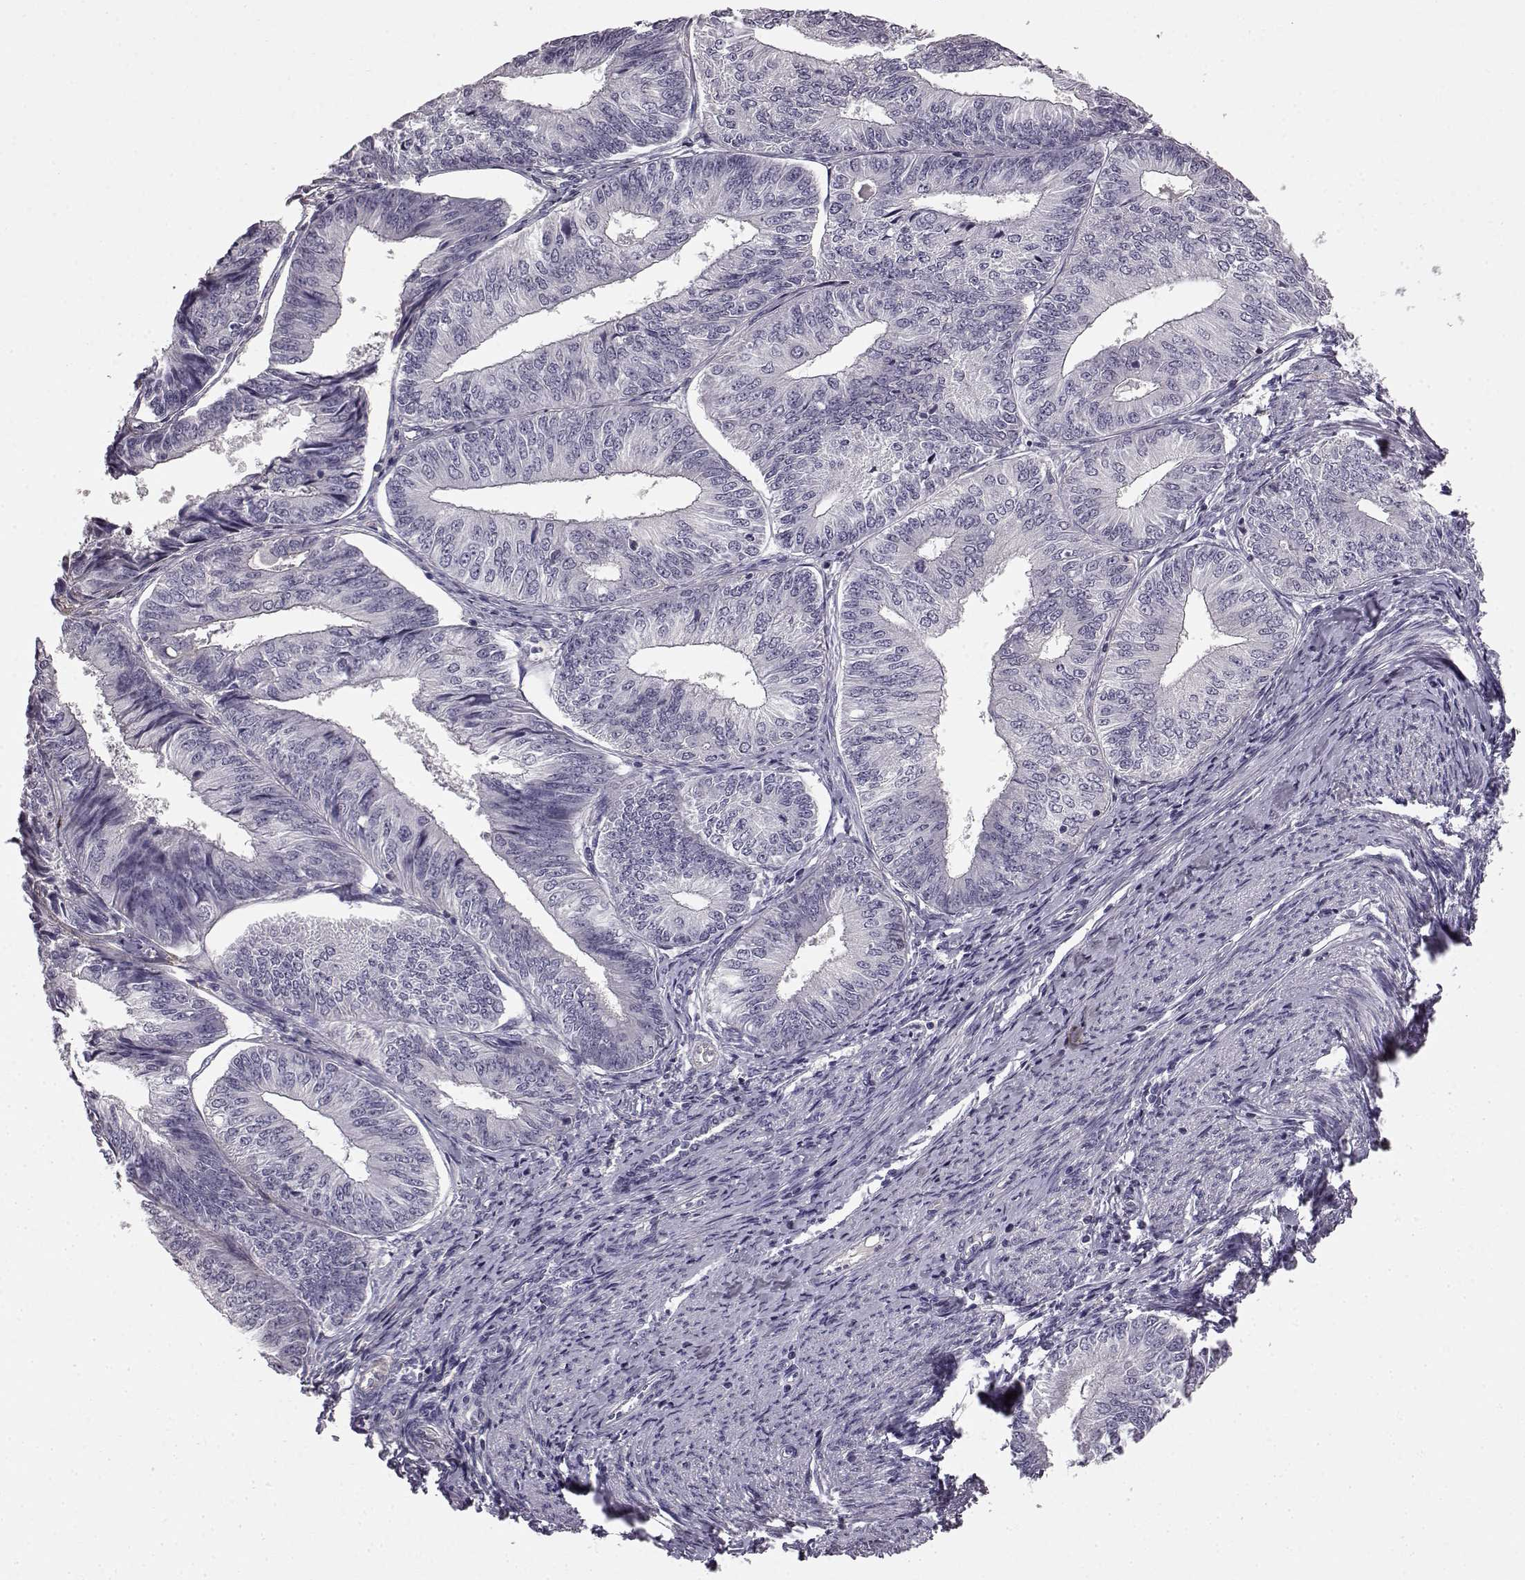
{"staining": {"intensity": "negative", "quantity": "none", "location": "none"}, "tissue": "endometrial cancer", "cell_type": "Tumor cells", "image_type": "cancer", "snomed": [{"axis": "morphology", "description": "Adenocarcinoma, NOS"}, {"axis": "topography", "description": "Endometrium"}], "caption": "The photomicrograph reveals no significant staining in tumor cells of endometrial cancer (adenocarcinoma).", "gene": "KRT85", "patient": {"sex": "female", "age": 58}}